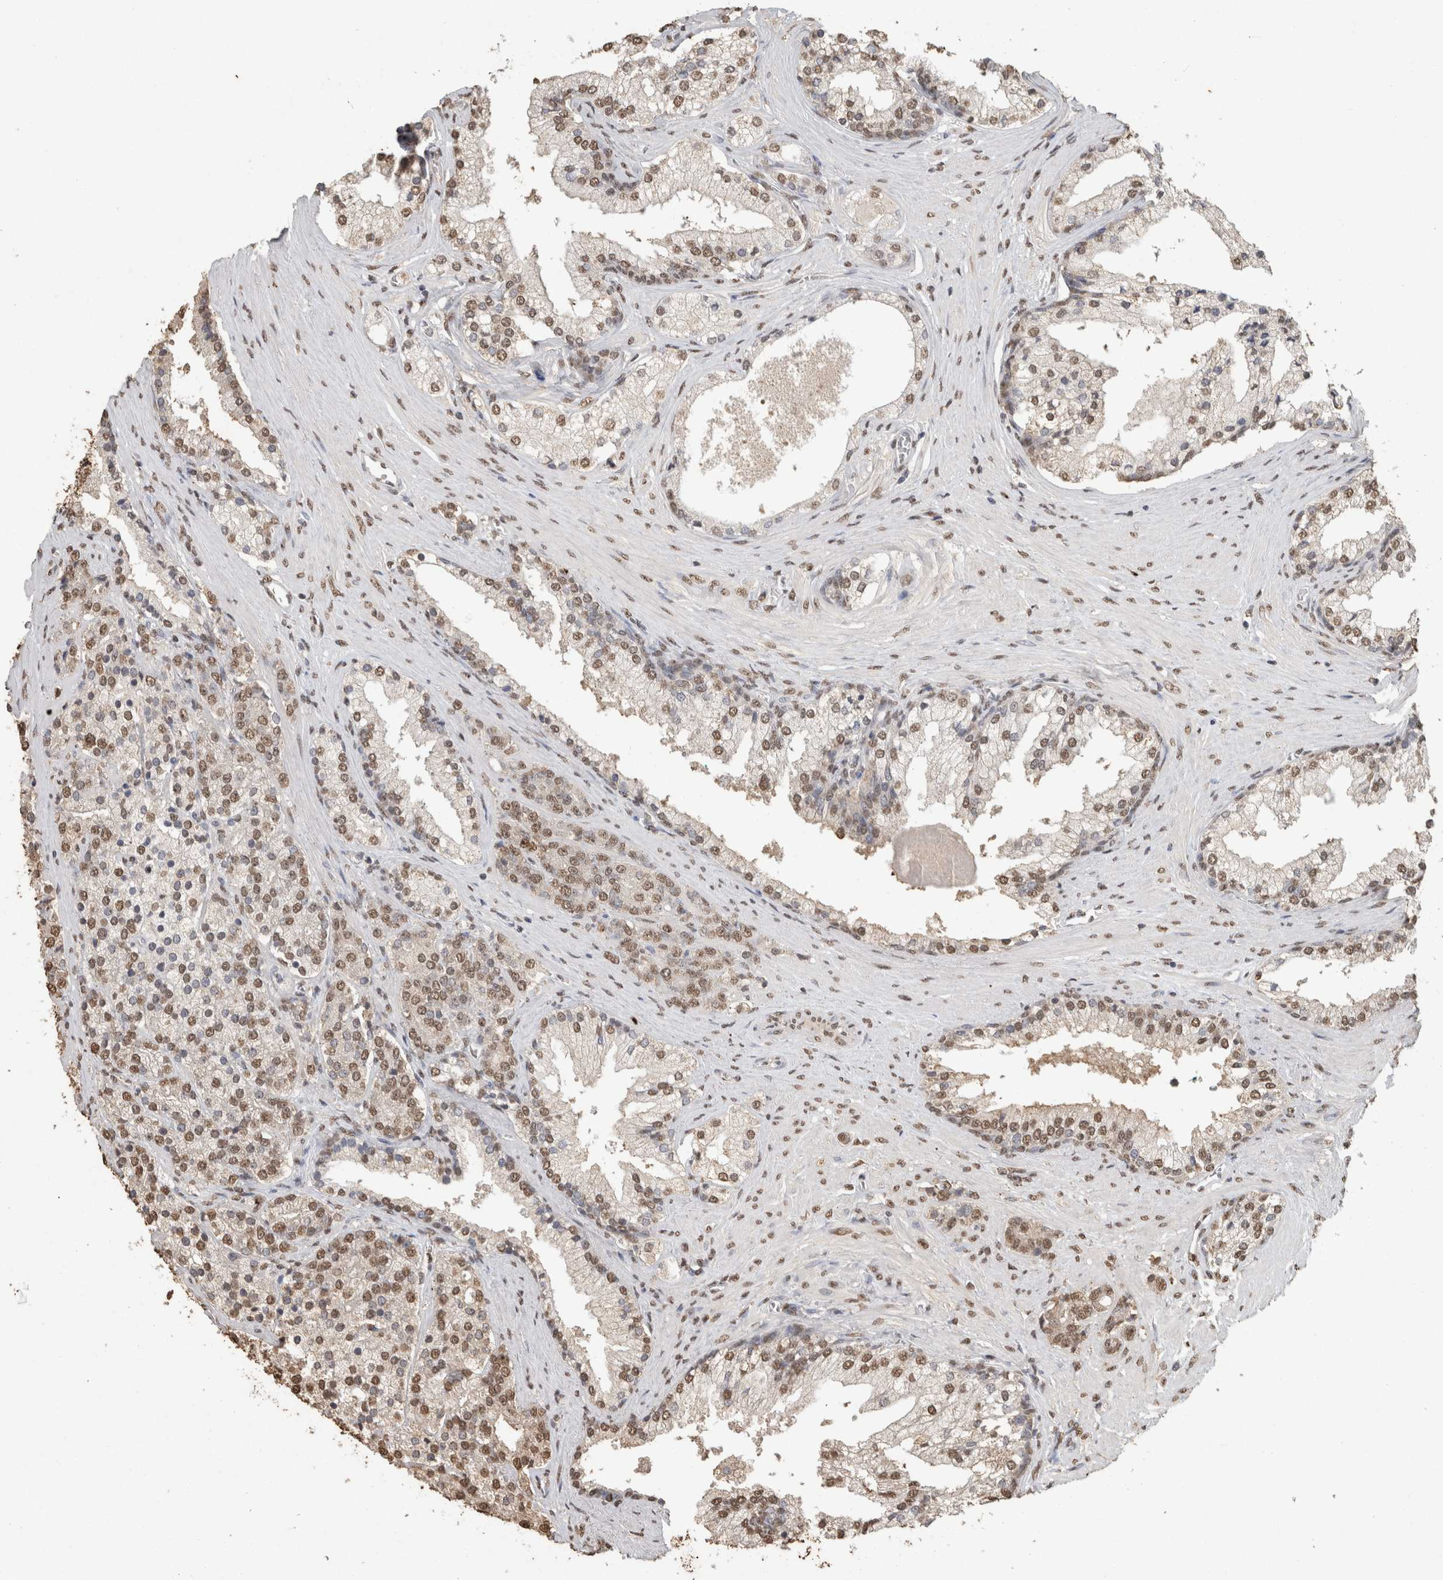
{"staining": {"intensity": "moderate", "quantity": ">75%", "location": "nuclear"}, "tissue": "prostate cancer", "cell_type": "Tumor cells", "image_type": "cancer", "snomed": [{"axis": "morphology", "description": "Adenocarcinoma, High grade"}, {"axis": "topography", "description": "Prostate"}], "caption": "Immunohistochemical staining of prostate cancer displays moderate nuclear protein expression in approximately >75% of tumor cells. The protein is shown in brown color, while the nuclei are stained blue.", "gene": "HAND2", "patient": {"sex": "male", "age": 71}}